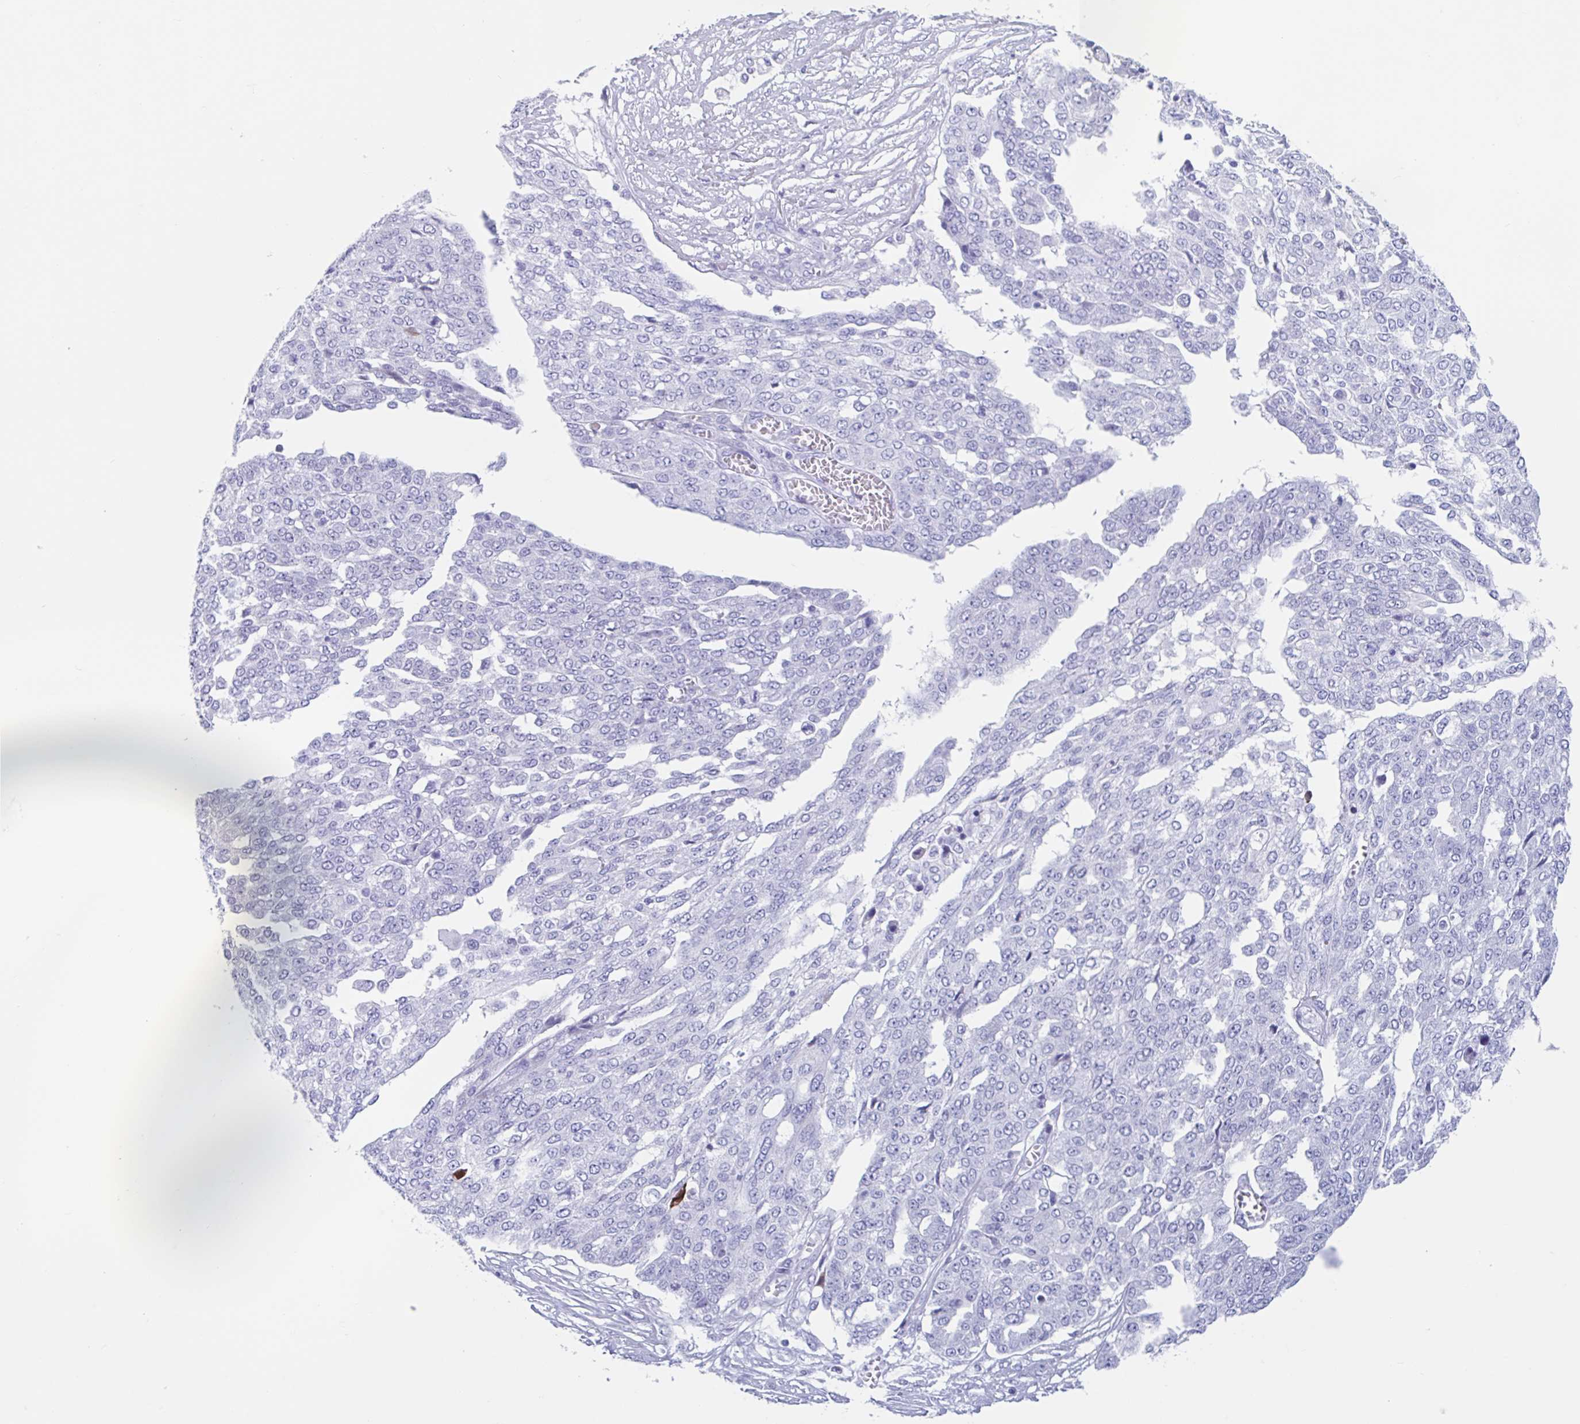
{"staining": {"intensity": "negative", "quantity": "none", "location": "none"}, "tissue": "ovarian cancer", "cell_type": "Tumor cells", "image_type": "cancer", "snomed": [{"axis": "morphology", "description": "Cystadenocarcinoma, serous, NOS"}, {"axis": "topography", "description": "Soft tissue"}, {"axis": "topography", "description": "Ovary"}], "caption": "A high-resolution image shows IHC staining of ovarian cancer, which reveals no significant positivity in tumor cells.", "gene": "CPTP", "patient": {"sex": "female", "age": 57}}